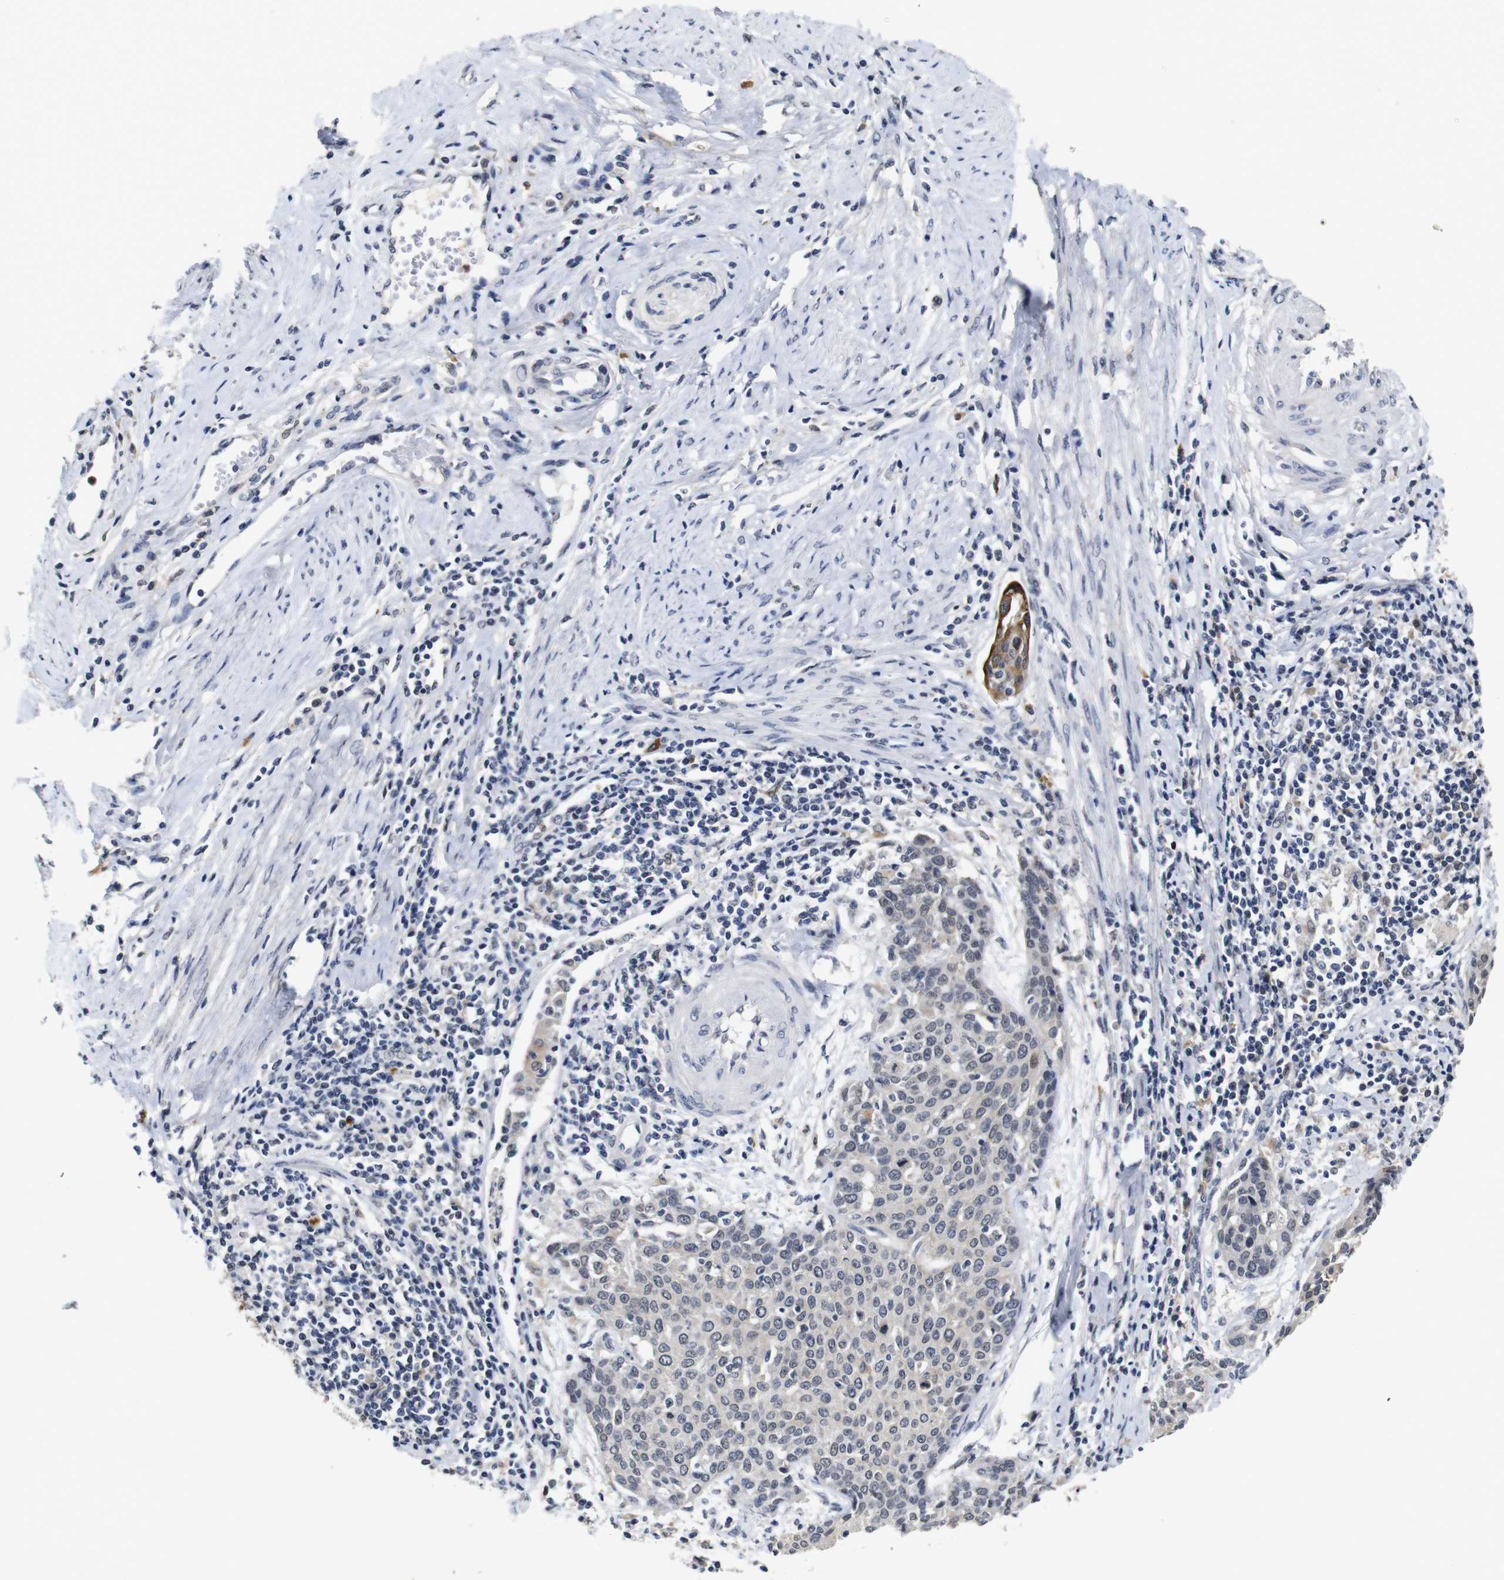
{"staining": {"intensity": "moderate", "quantity": "25%-75%", "location": "cytoplasmic/membranous"}, "tissue": "cervical cancer", "cell_type": "Tumor cells", "image_type": "cancer", "snomed": [{"axis": "morphology", "description": "Squamous cell carcinoma, NOS"}, {"axis": "topography", "description": "Cervix"}], "caption": "Immunohistochemical staining of human cervical squamous cell carcinoma shows medium levels of moderate cytoplasmic/membranous protein positivity in about 25%-75% of tumor cells.", "gene": "NTRK3", "patient": {"sex": "female", "age": 38}}